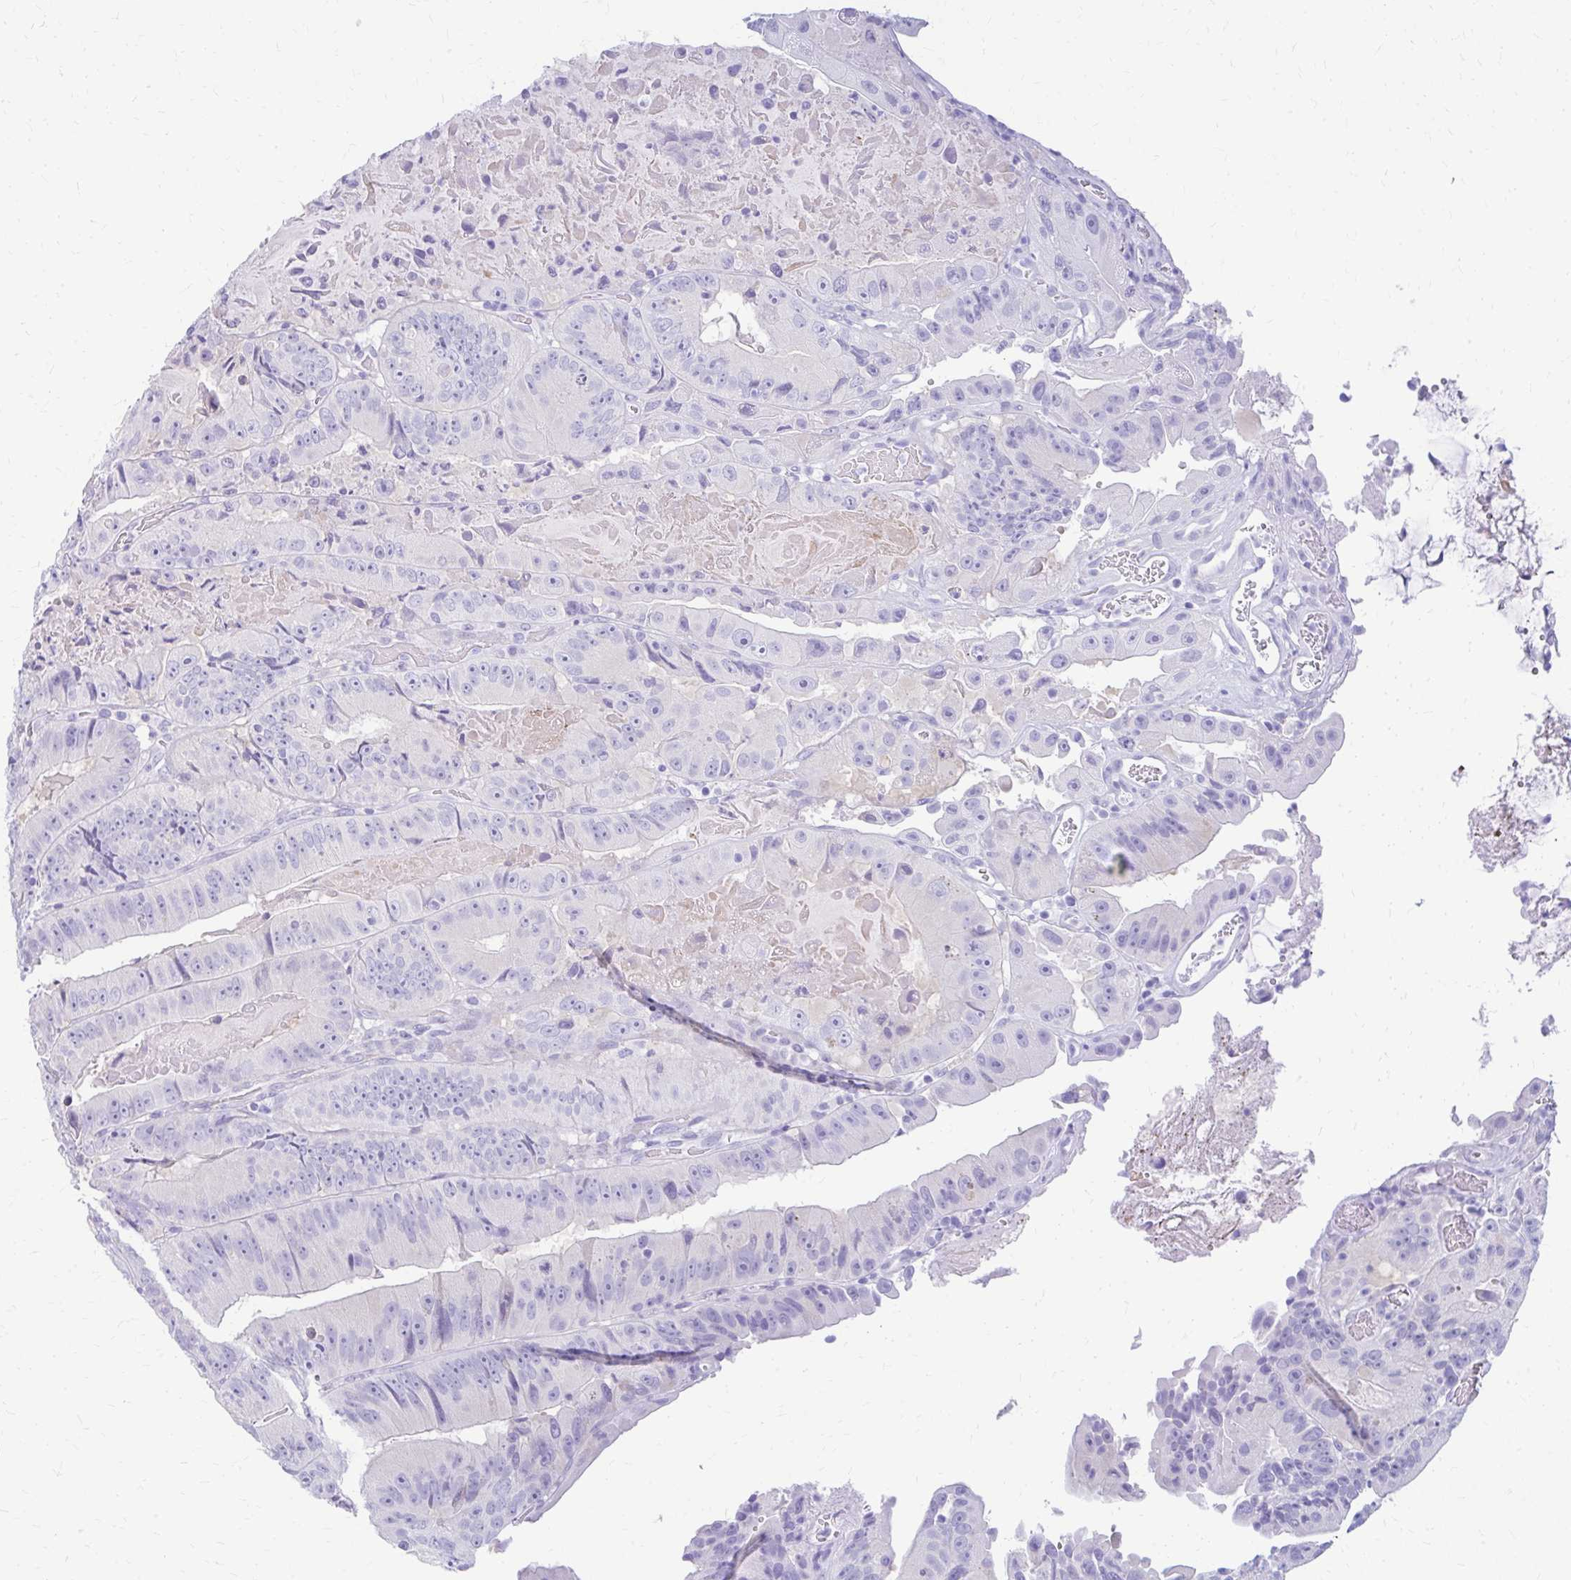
{"staining": {"intensity": "negative", "quantity": "none", "location": "none"}, "tissue": "colorectal cancer", "cell_type": "Tumor cells", "image_type": "cancer", "snomed": [{"axis": "morphology", "description": "Adenocarcinoma, NOS"}, {"axis": "topography", "description": "Colon"}], "caption": "The photomicrograph shows no significant positivity in tumor cells of colorectal cancer.", "gene": "NSG2", "patient": {"sex": "female", "age": 86}}